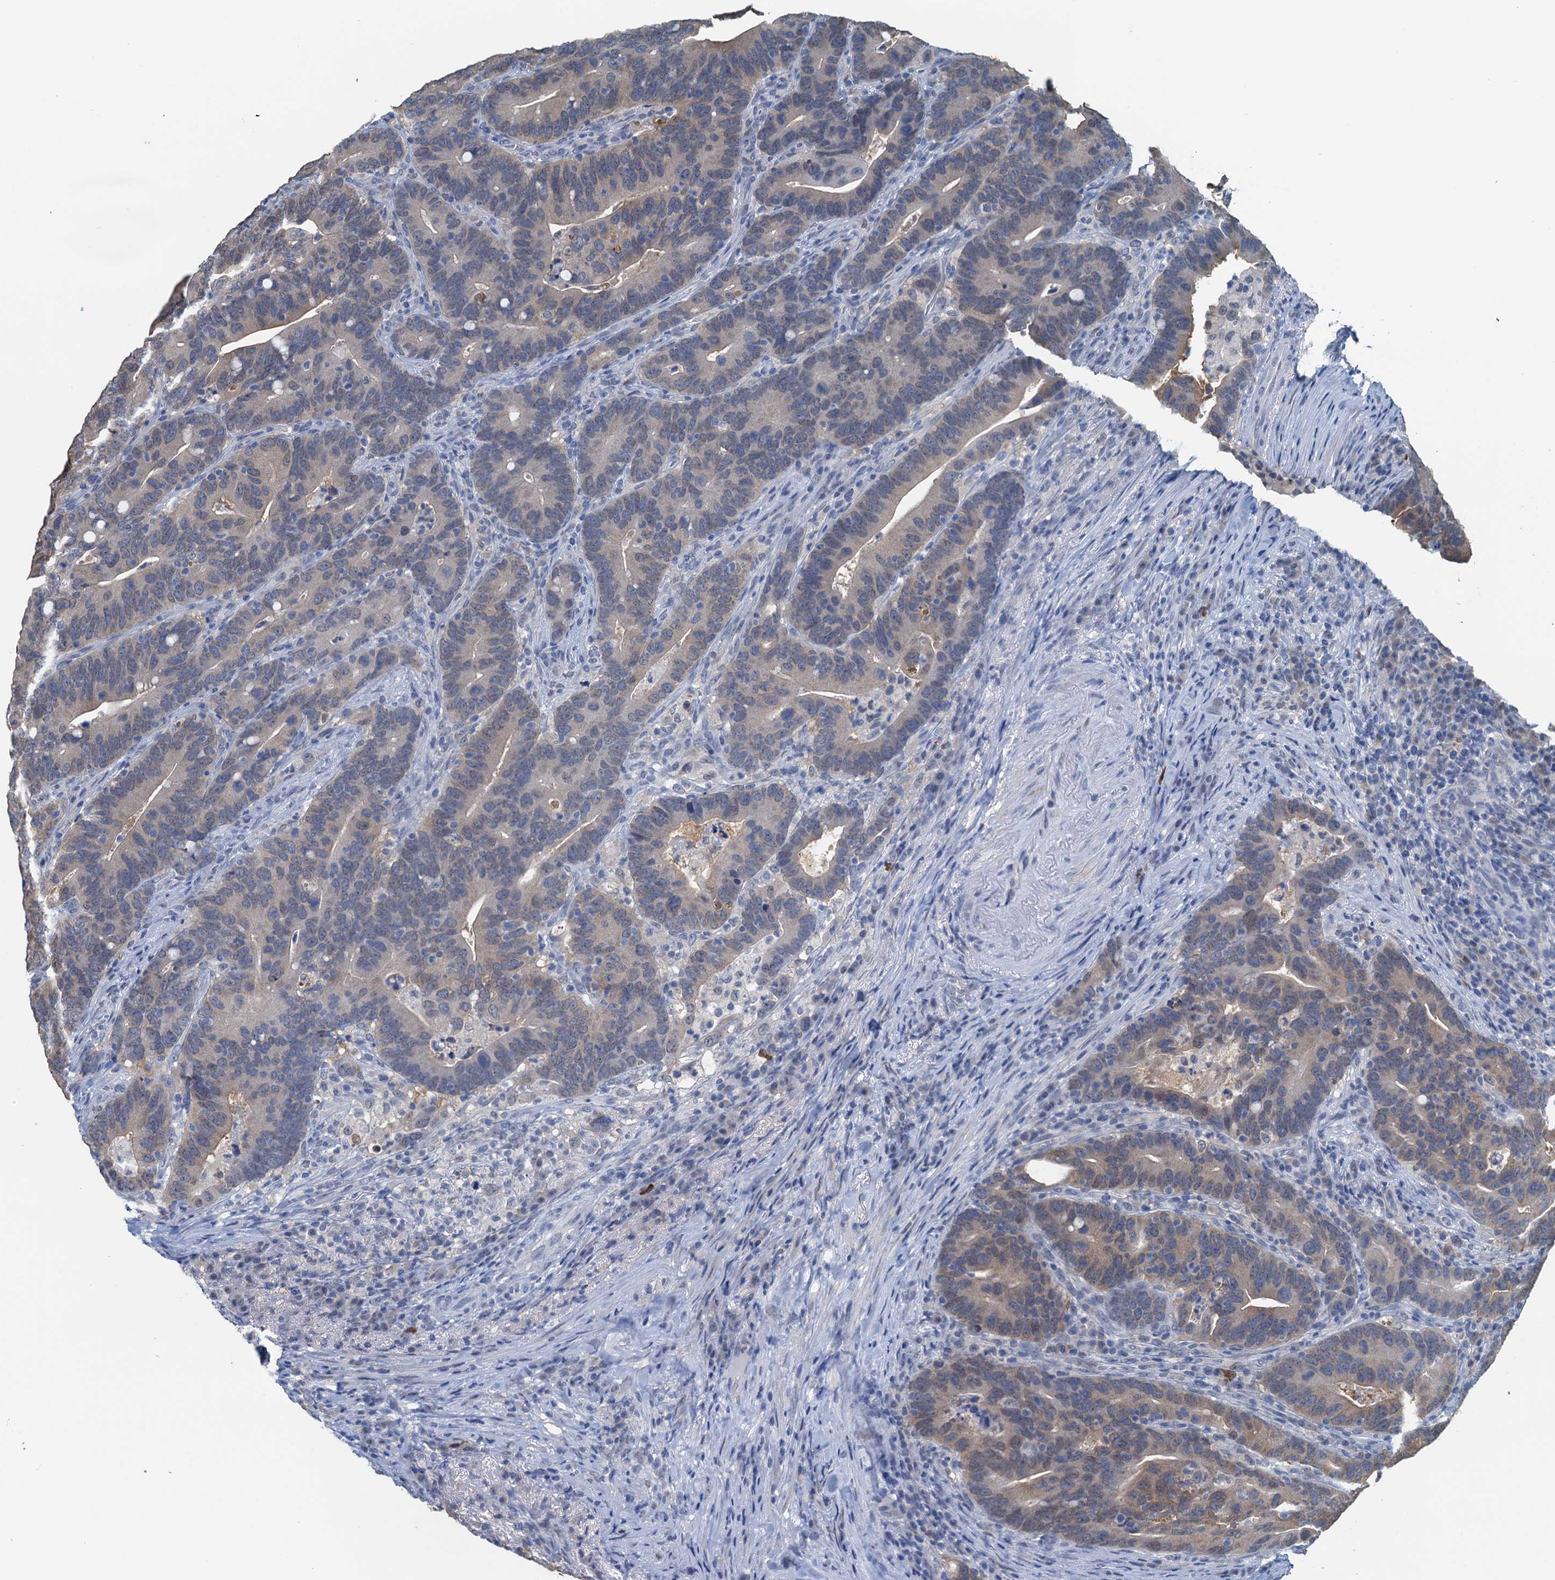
{"staining": {"intensity": "weak", "quantity": "<25%", "location": "cytoplasmic/membranous"}, "tissue": "colorectal cancer", "cell_type": "Tumor cells", "image_type": "cancer", "snomed": [{"axis": "morphology", "description": "Adenocarcinoma, NOS"}, {"axis": "topography", "description": "Colon"}], "caption": "This is a image of immunohistochemistry (IHC) staining of colorectal adenocarcinoma, which shows no staining in tumor cells. (DAB IHC with hematoxylin counter stain).", "gene": "AHCY", "patient": {"sex": "female", "age": 66}}